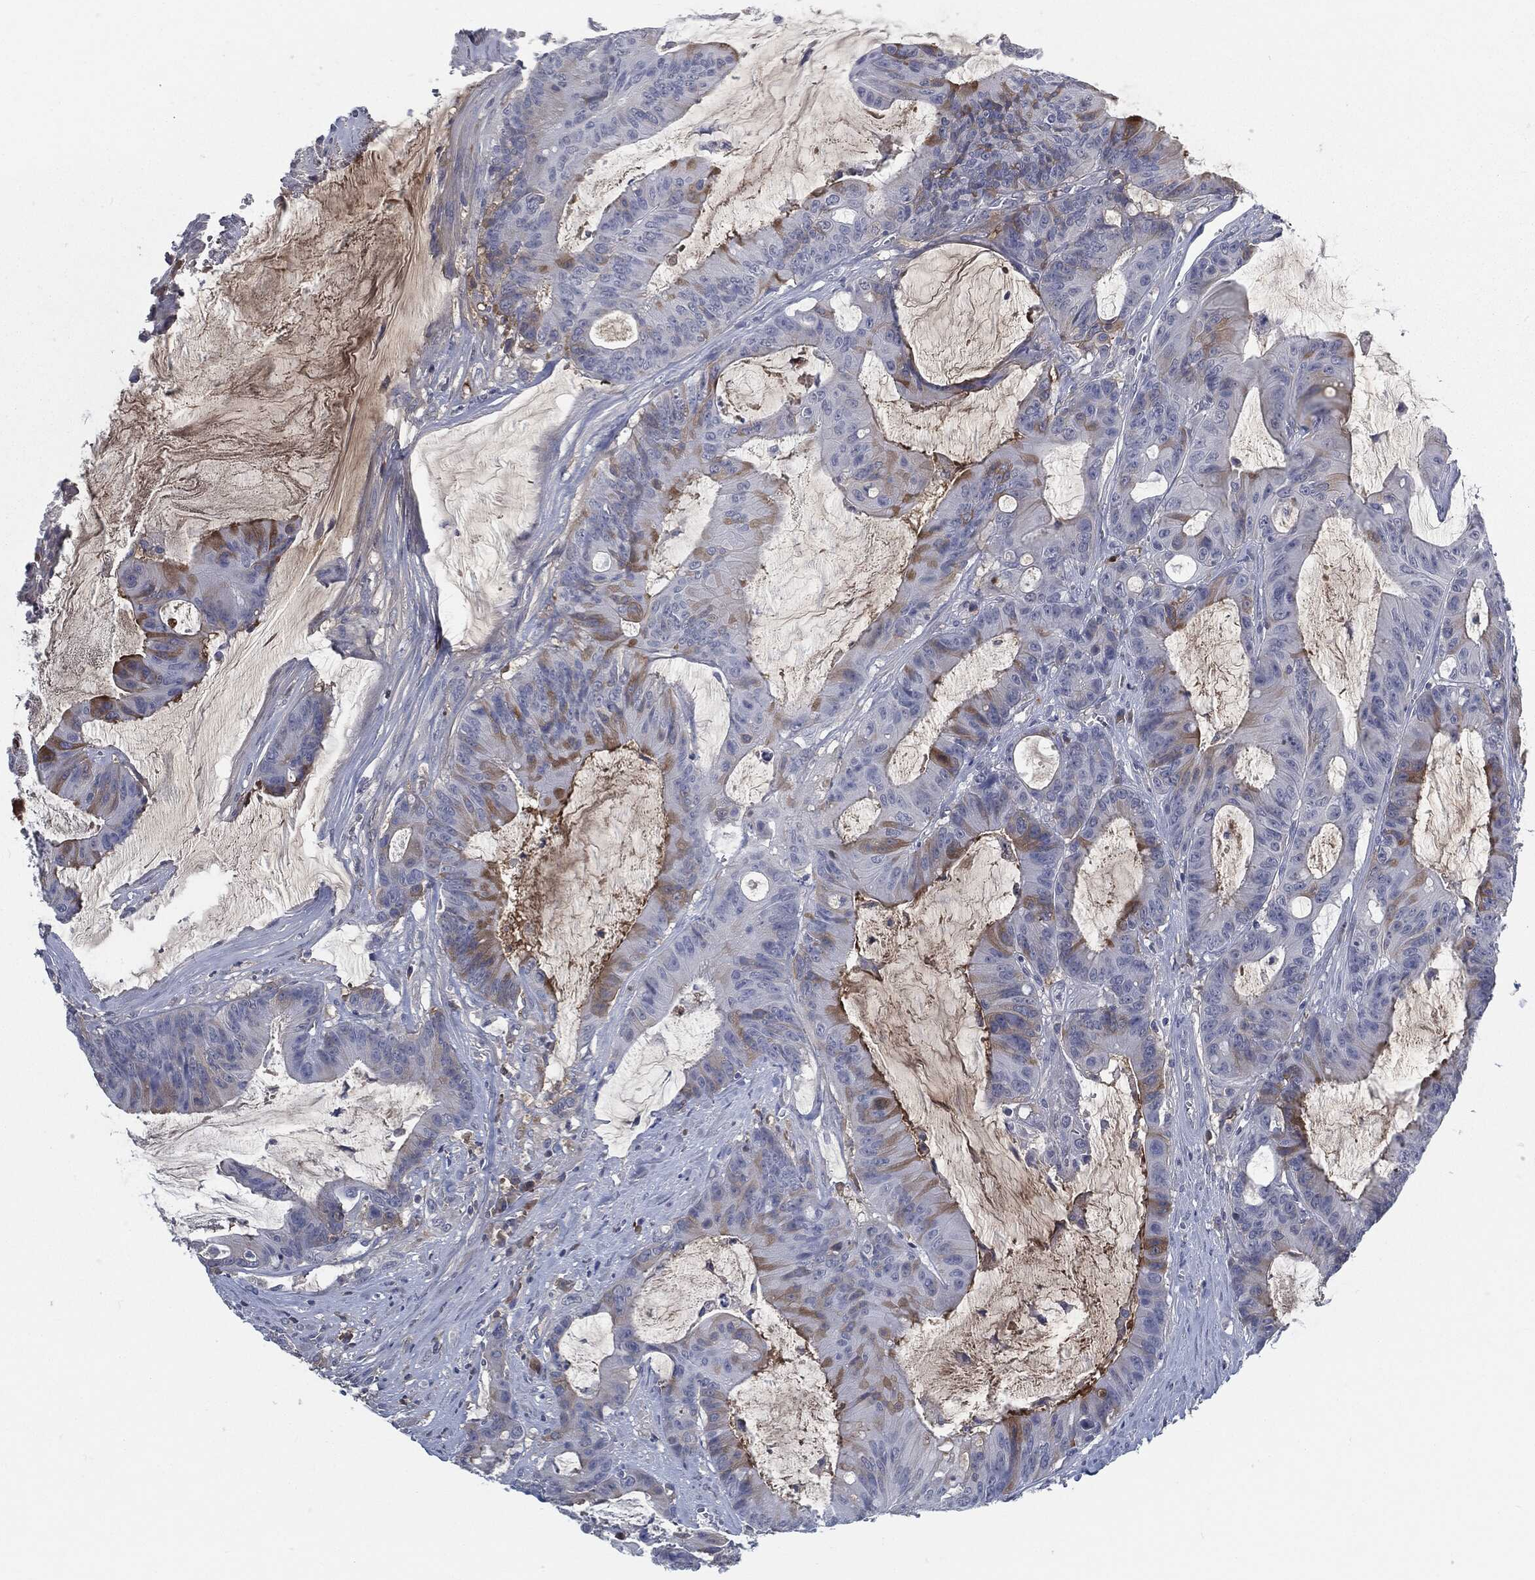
{"staining": {"intensity": "moderate", "quantity": "<25%", "location": "cytoplasmic/membranous"}, "tissue": "colorectal cancer", "cell_type": "Tumor cells", "image_type": "cancer", "snomed": [{"axis": "morphology", "description": "Adenocarcinoma, NOS"}, {"axis": "topography", "description": "Colon"}], "caption": "Colorectal cancer stained for a protein exhibits moderate cytoplasmic/membranous positivity in tumor cells.", "gene": "MST1", "patient": {"sex": "female", "age": 69}}